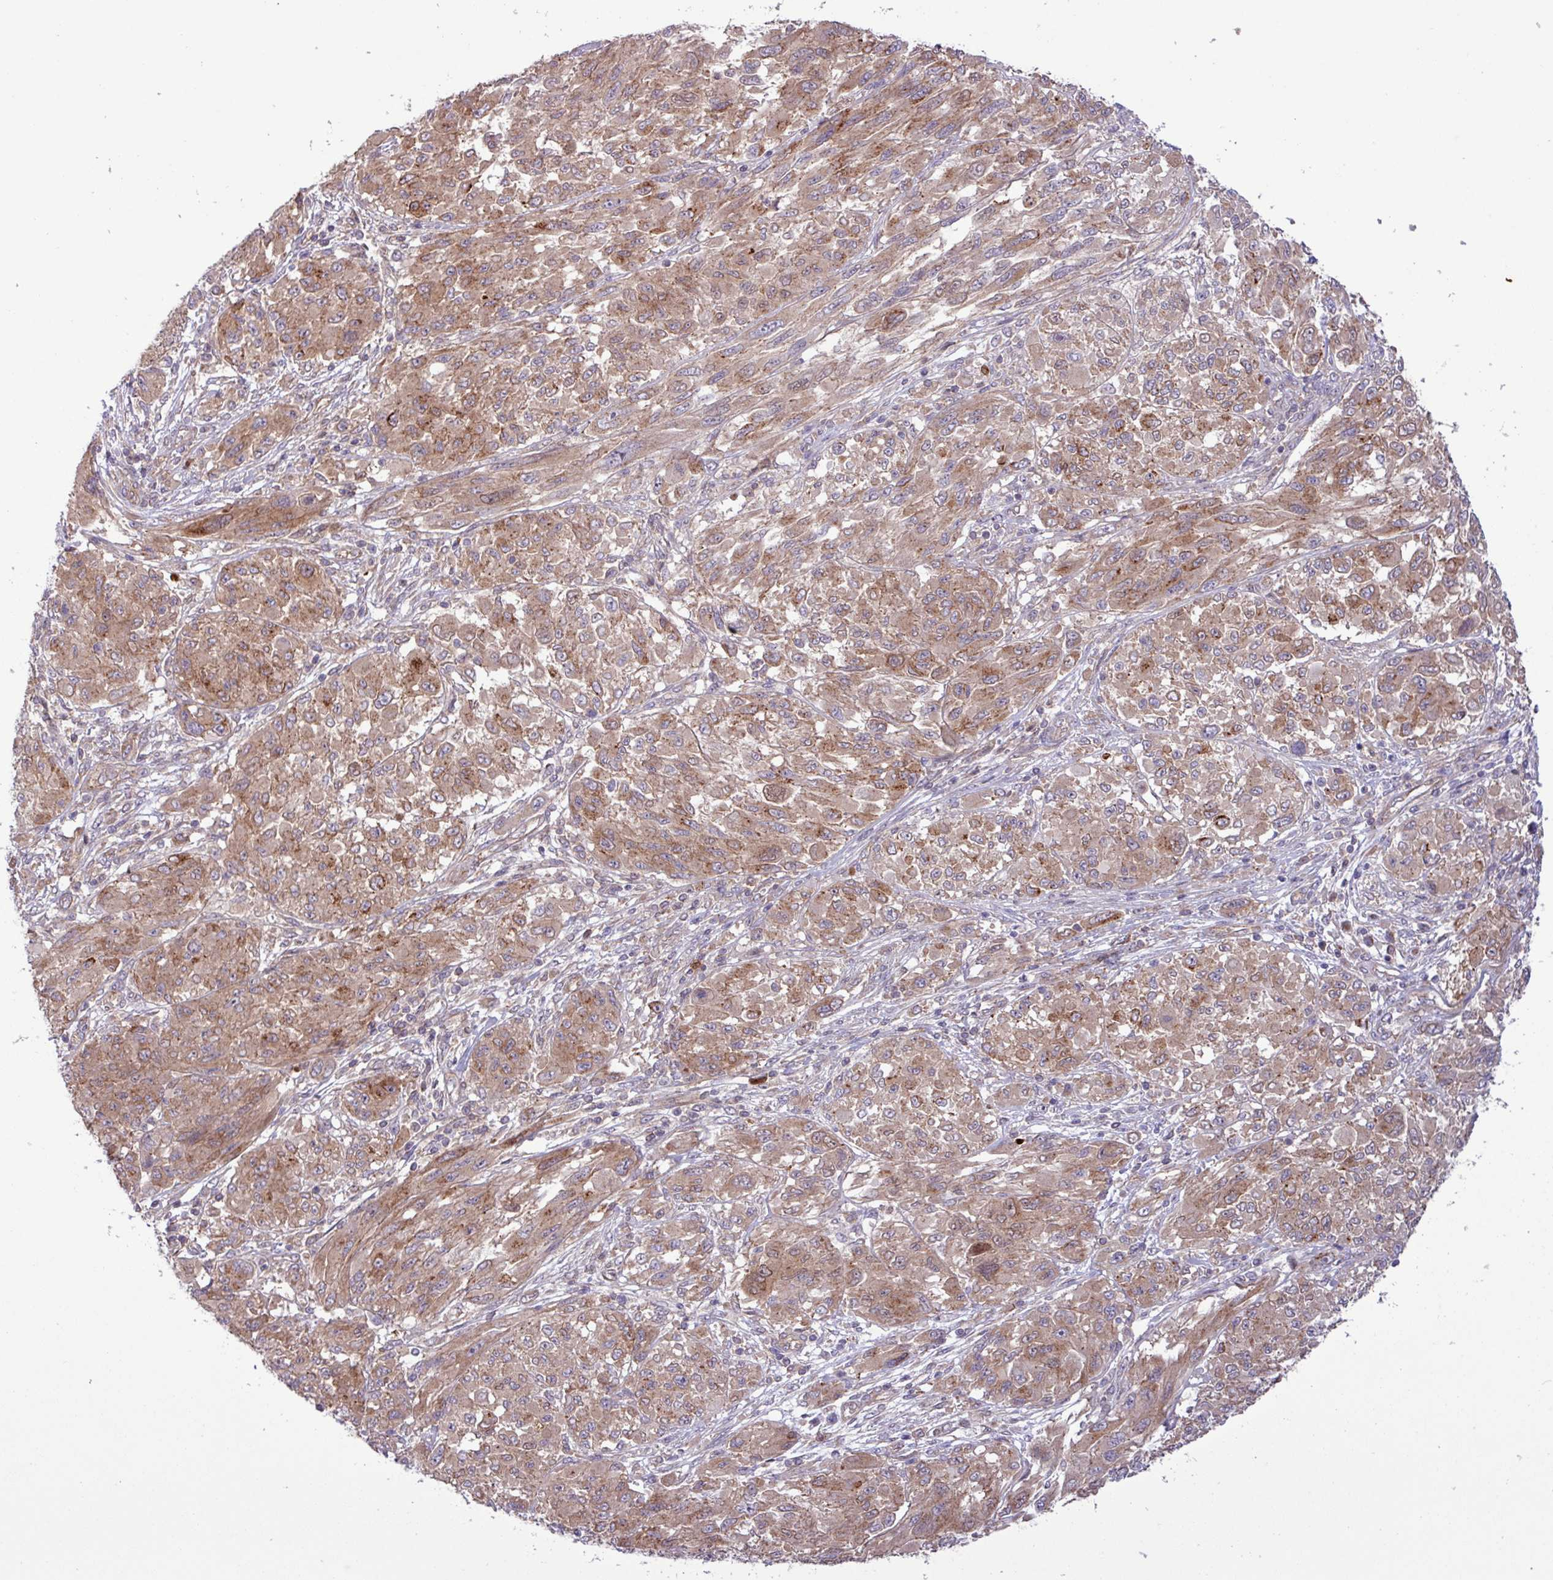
{"staining": {"intensity": "moderate", "quantity": ">75%", "location": "cytoplasmic/membranous"}, "tissue": "melanoma", "cell_type": "Tumor cells", "image_type": "cancer", "snomed": [{"axis": "morphology", "description": "Malignant melanoma, NOS"}, {"axis": "topography", "description": "Skin"}], "caption": "DAB (3,3'-diaminobenzidine) immunohistochemical staining of human malignant melanoma shows moderate cytoplasmic/membranous protein positivity in about >75% of tumor cells.", "gene": "CNTRL", "patient": {"sex": "female", "age": 91}}